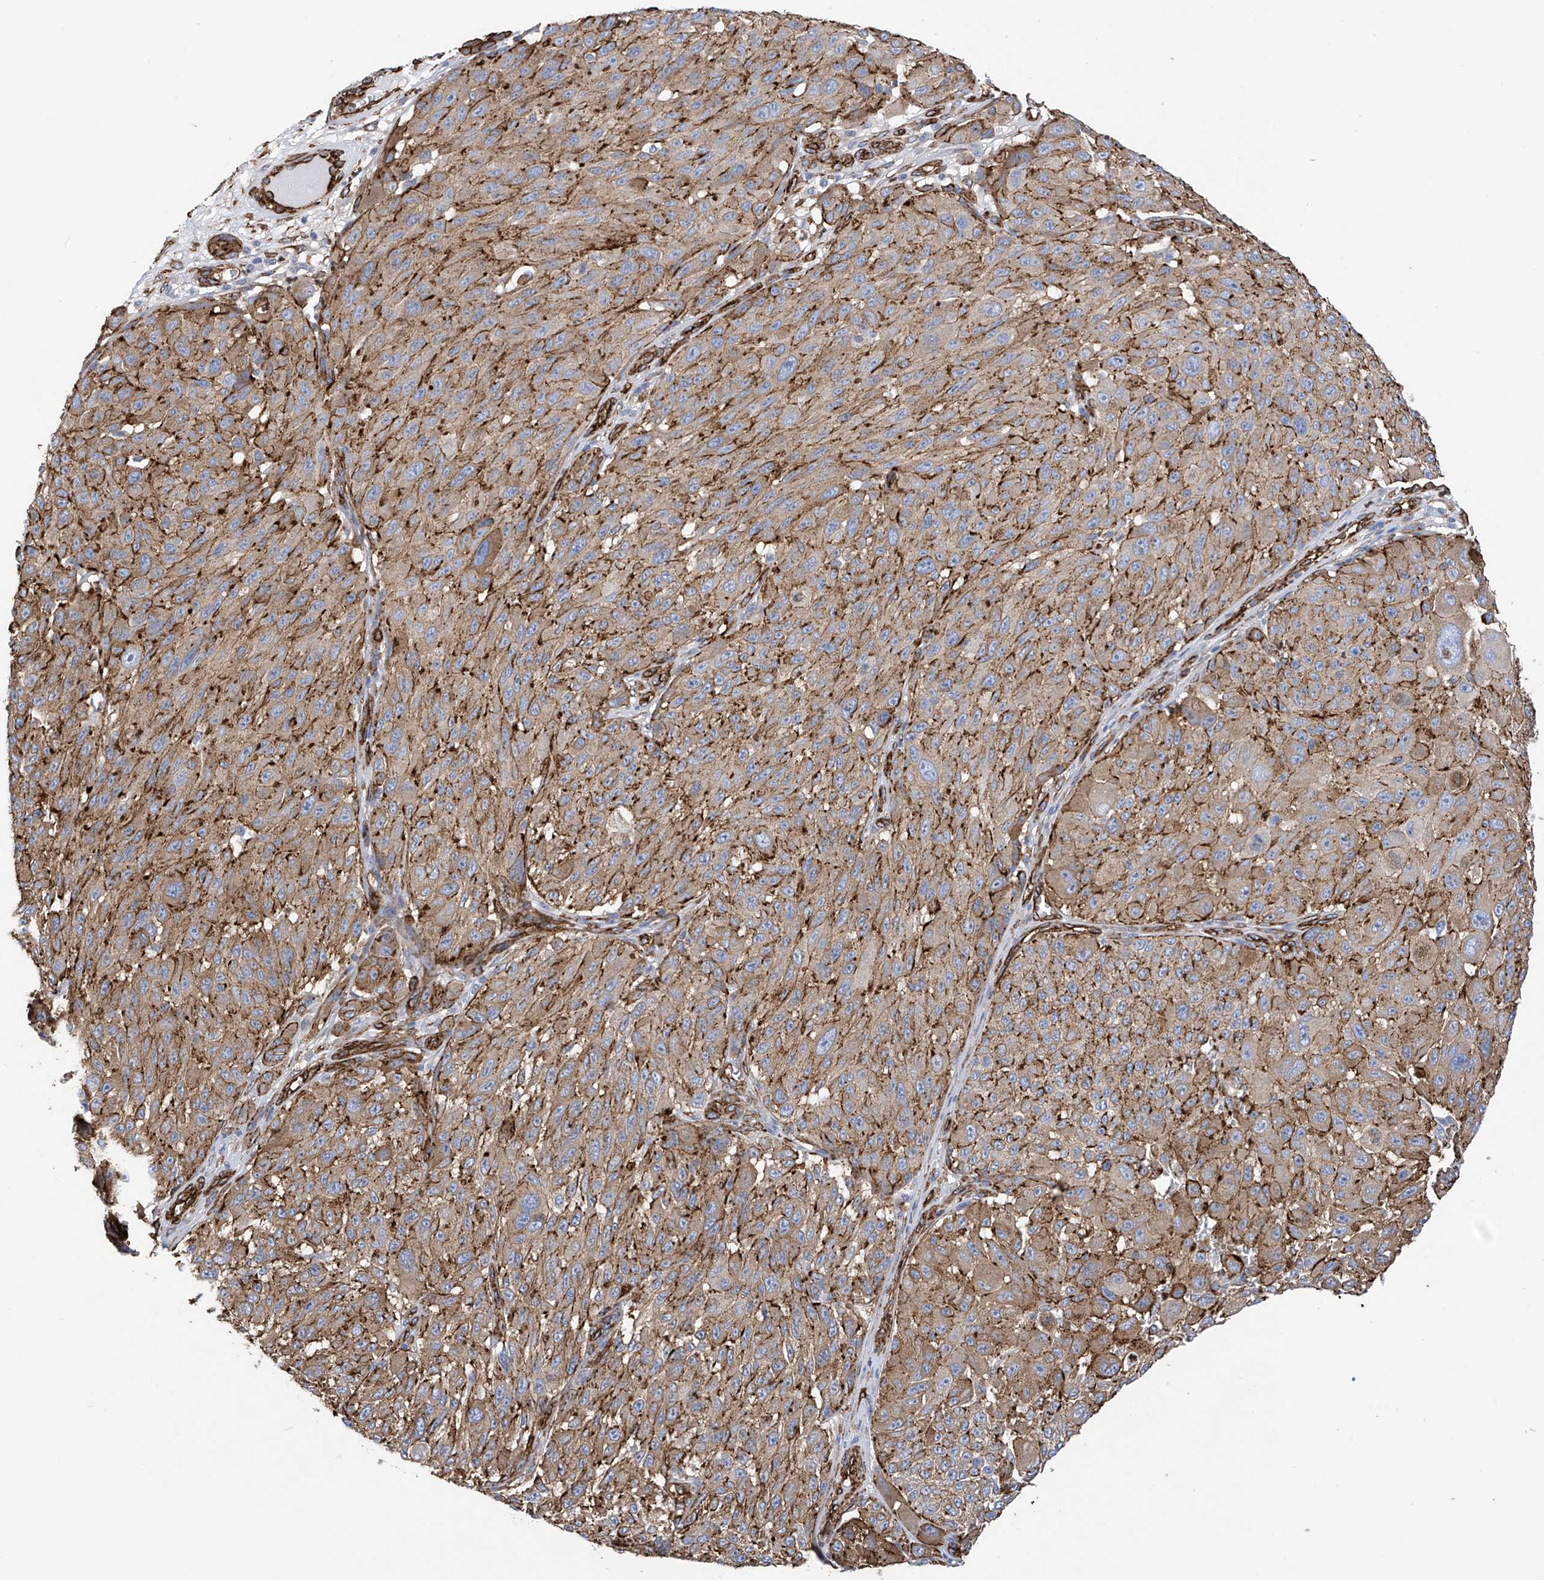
{"staining": {"intensity": "moderate", "quantity": ">75%", "location": "cytoplasmic/membranous"}, "tissue": "melanoma", "cell_type": "Tumor cells", "image_type": "cancer", "snomed": [{"axis": "morphology", "description": "Malignant melanoma, NOS"}, {"axis": "topography", "description": "Skin"}], "caption": "Immunohistochemistry (IHC) (DAB (3,3'-diaminobenzidine)) staining of human melanoma shows moderate cytoplasmic/membranous protein positivity in approximately >75% of tumor cells.", "gene": "UBTD1", "patient": {"sex": "male", "age": 83}}